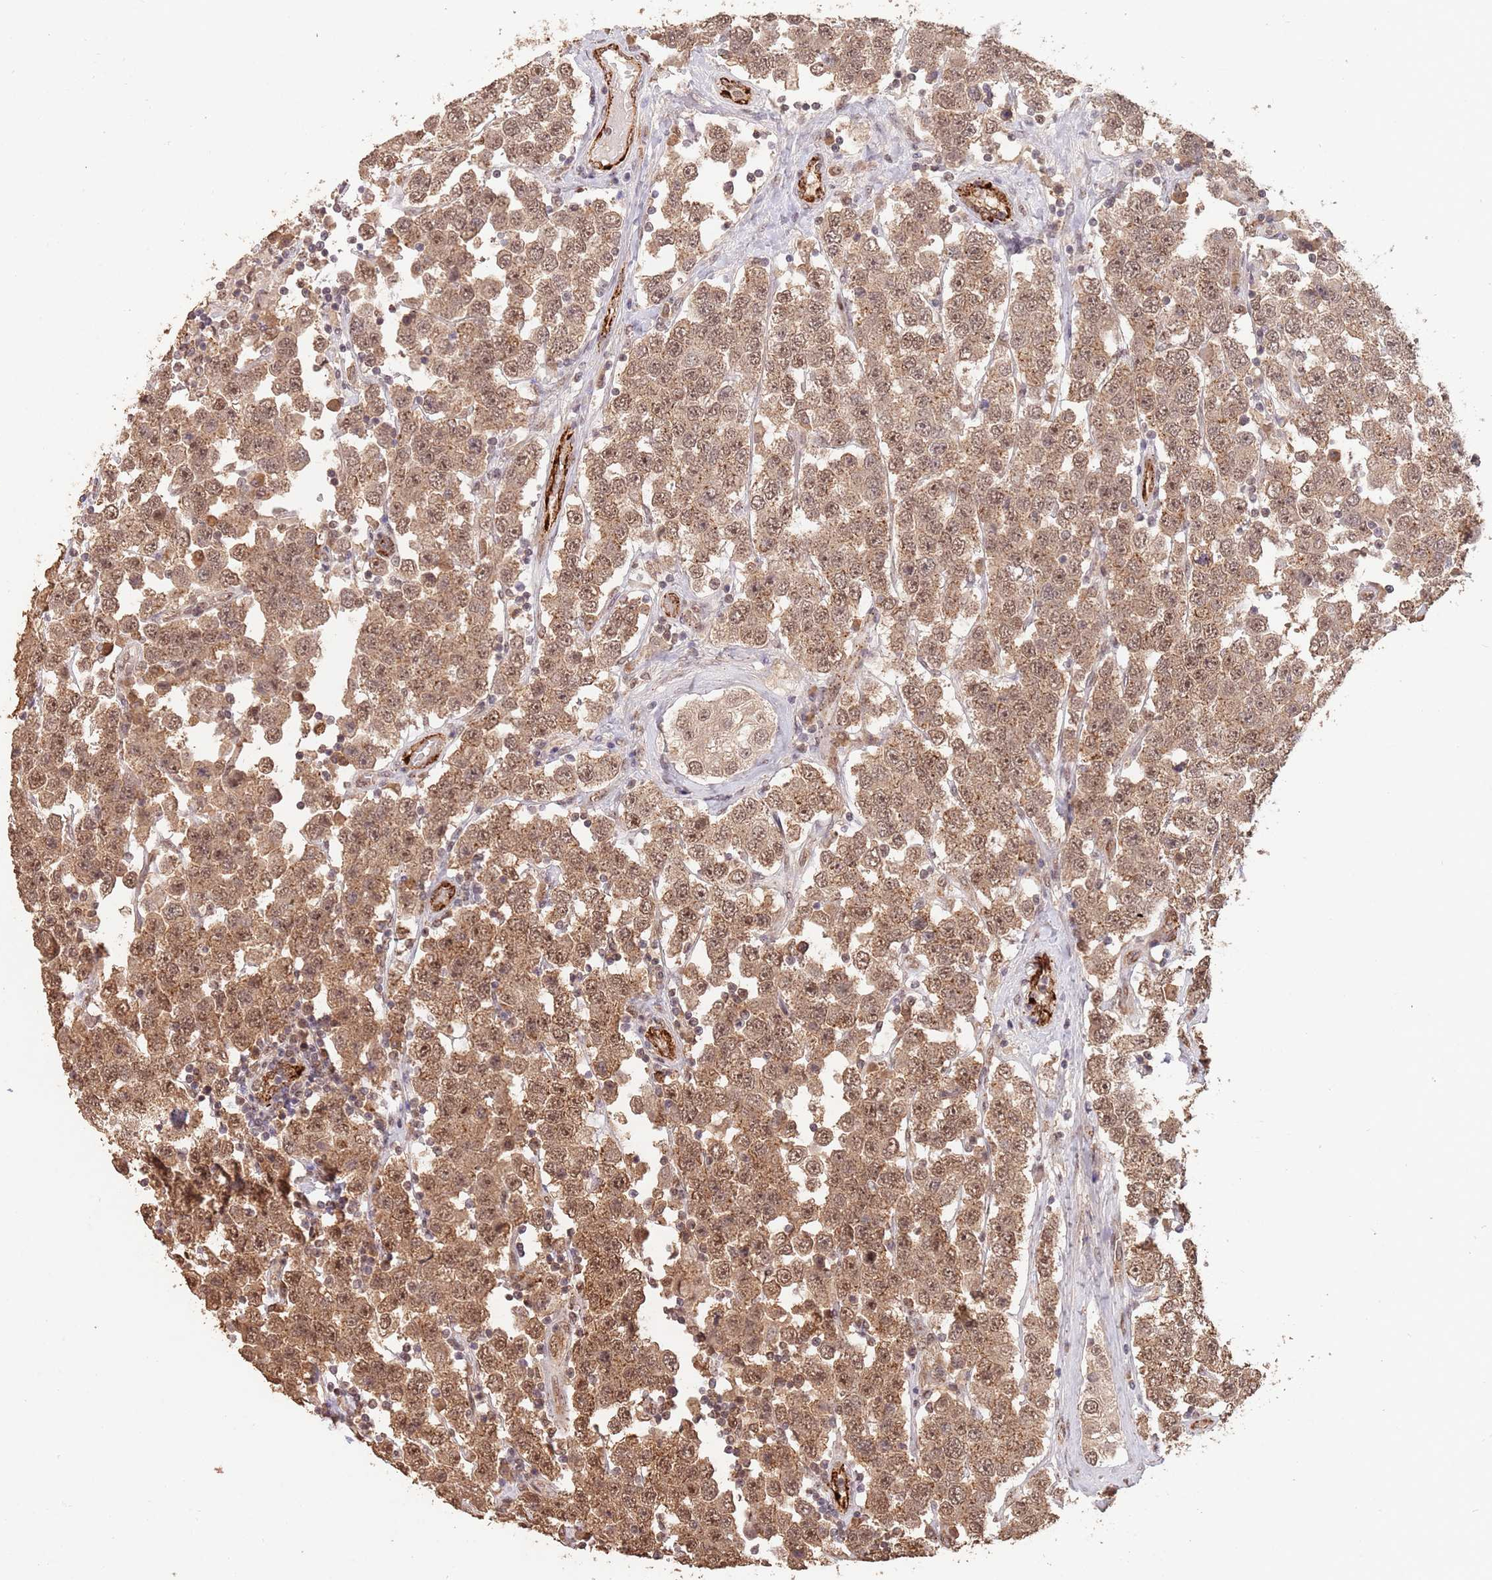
{"staining": {"intensity": "moderate", "quantity": ">75%", "location": "cytoplasmic/membranous,nuclear"}, "tissue": "testis cancer", "cell_type": "Tumor cells", "image_type": "cancer", "snomed": [{"axis": "morphology", "description": "Seminoma, NOS"}, {"axis": "topography", "description": "Testis"}], "caption": "A medium amount of moderate cytoplasmic/membranous and nuclear positivity is appreciated in approximately >75% of tumor cells in testis seminoma tissue.", "gene": "RFXANK", "patient": {"sex": "male", "age": 28}}